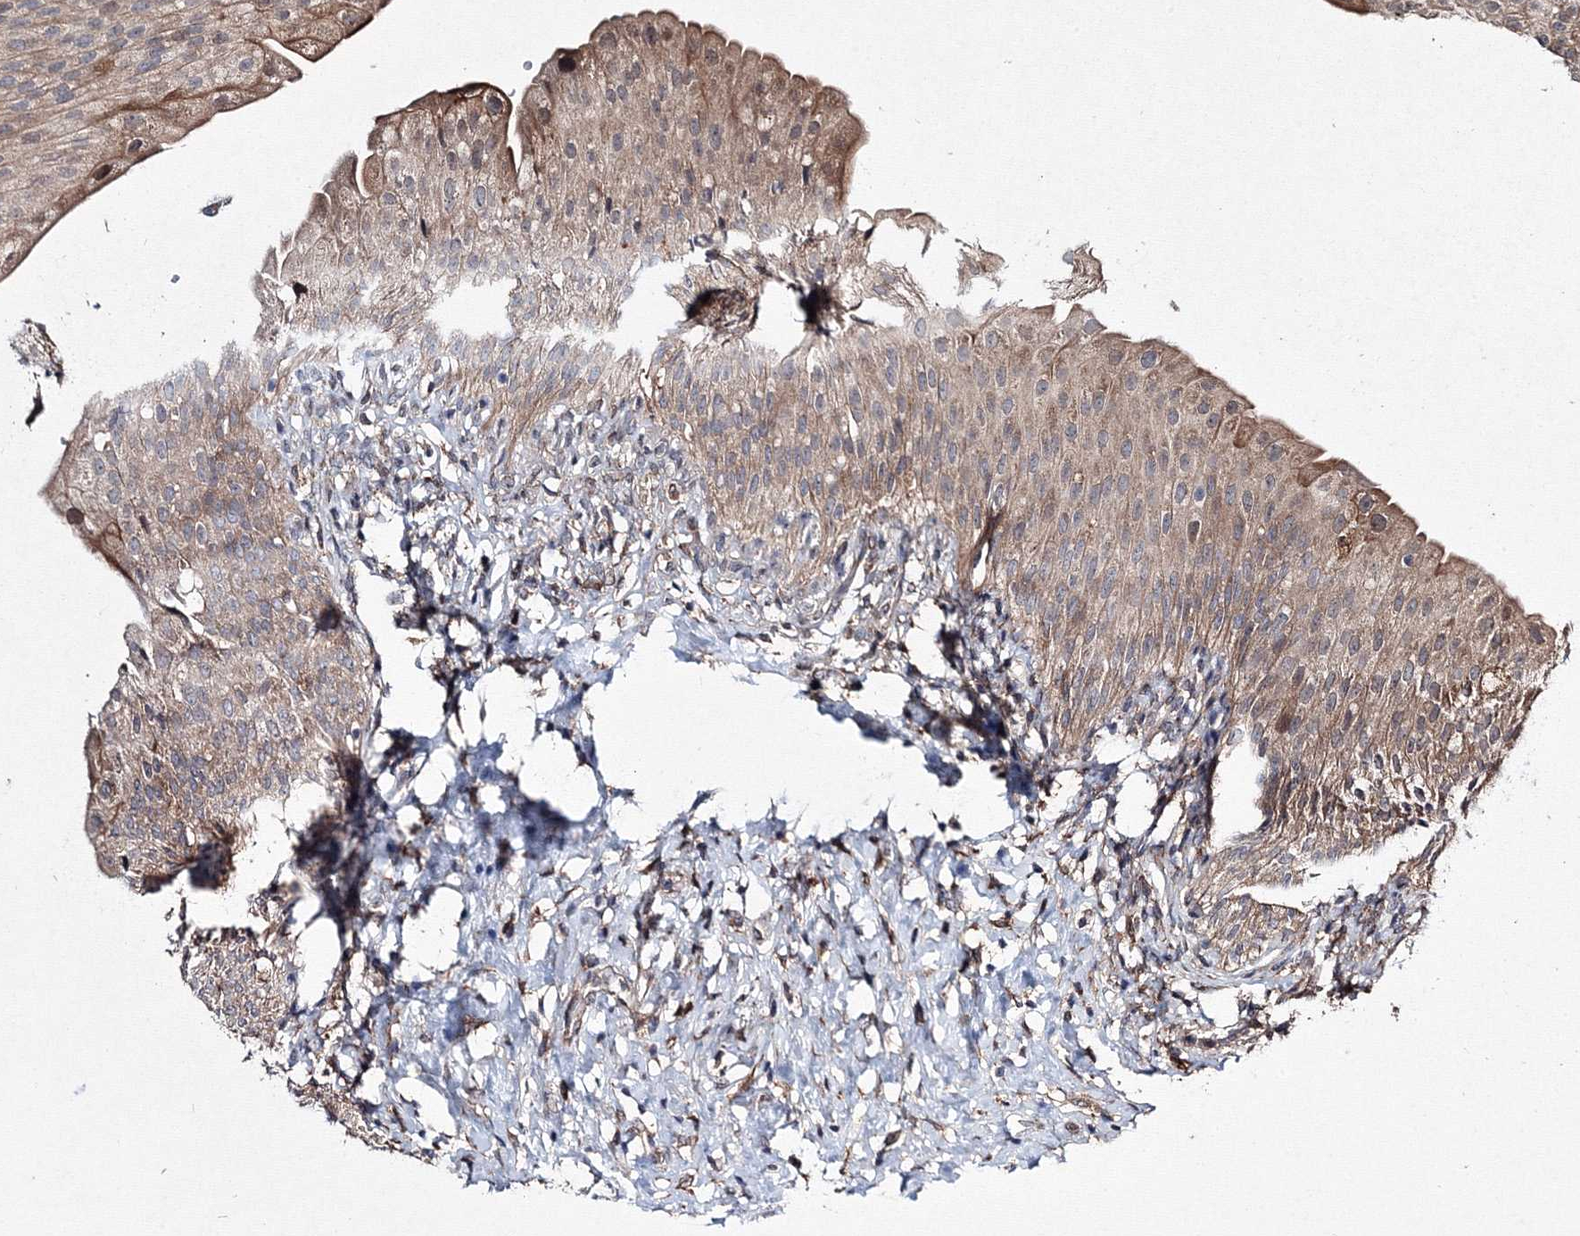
{"staining": {"intensity": "moderate", "quantity": ">75%", "location": "cytoplasmic/membranous"}, "tissue": "urinary bladder", "cell_type": "Urothelial cells", "image_type": "normal", "snomed": [{"axis": "morphology", "description": "Normal tissue, NOS"}, {"axis": "morphology", "description": "Urothelial carcinoma, High grade"}, {"axis": "topography", "description": "Urinary bladder"}], "caption": "Protein analysis of unremarkable urinary bladder displays moderate cytoplasmic/membranous expression in approximately >75% of urothelial cells. The staining is performed using DAB (3,3'-diaminobenzidine) brown chromogen to label protein expression. The nuclei are counter-stained blue using hematoxylin.", "gene": "RANBP3L", "patient": {"sex": "male", "age": 46}}